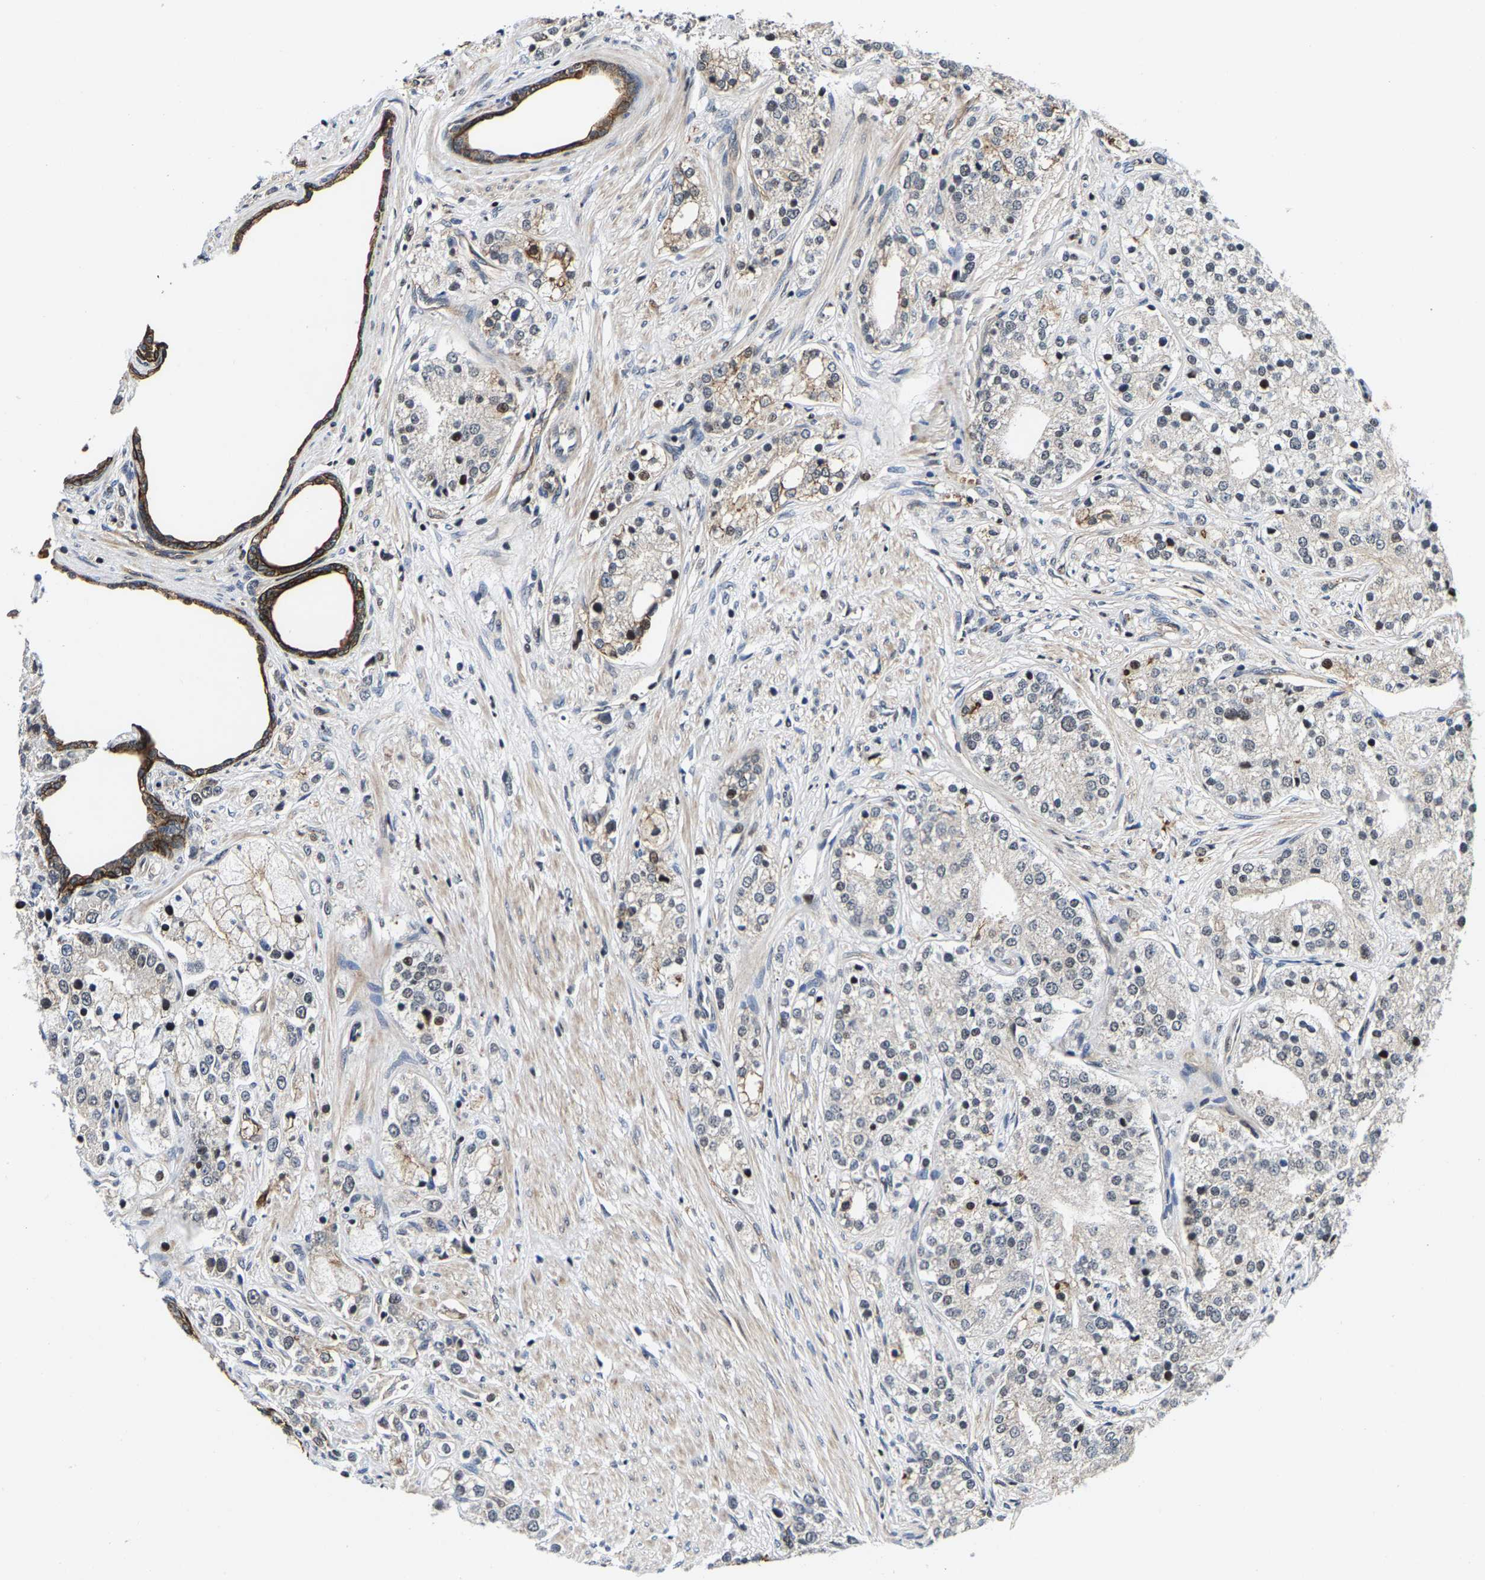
{"staining": {"intensity": "weak", "quantity": "<25%", "location": "cytoplasmic/membranous"}, "tissue": "prostate cancer", "cell_type": "Tumor cells", "image_type": "cancer", "snomed": [{"axis": "morphology", "description": "Adenocarcinoma, High grade"}, {"axis": "topography", "description": "Prostate"}], "caption": "Immunohistochemistry (IHC) photomicrograph of neoplastic tissue: human prostate cancer stained with DAB shows no significant protein expression in tumor cells.", "gene": "GTPBP10", "patient": {"sex": "male", "age": 50}}